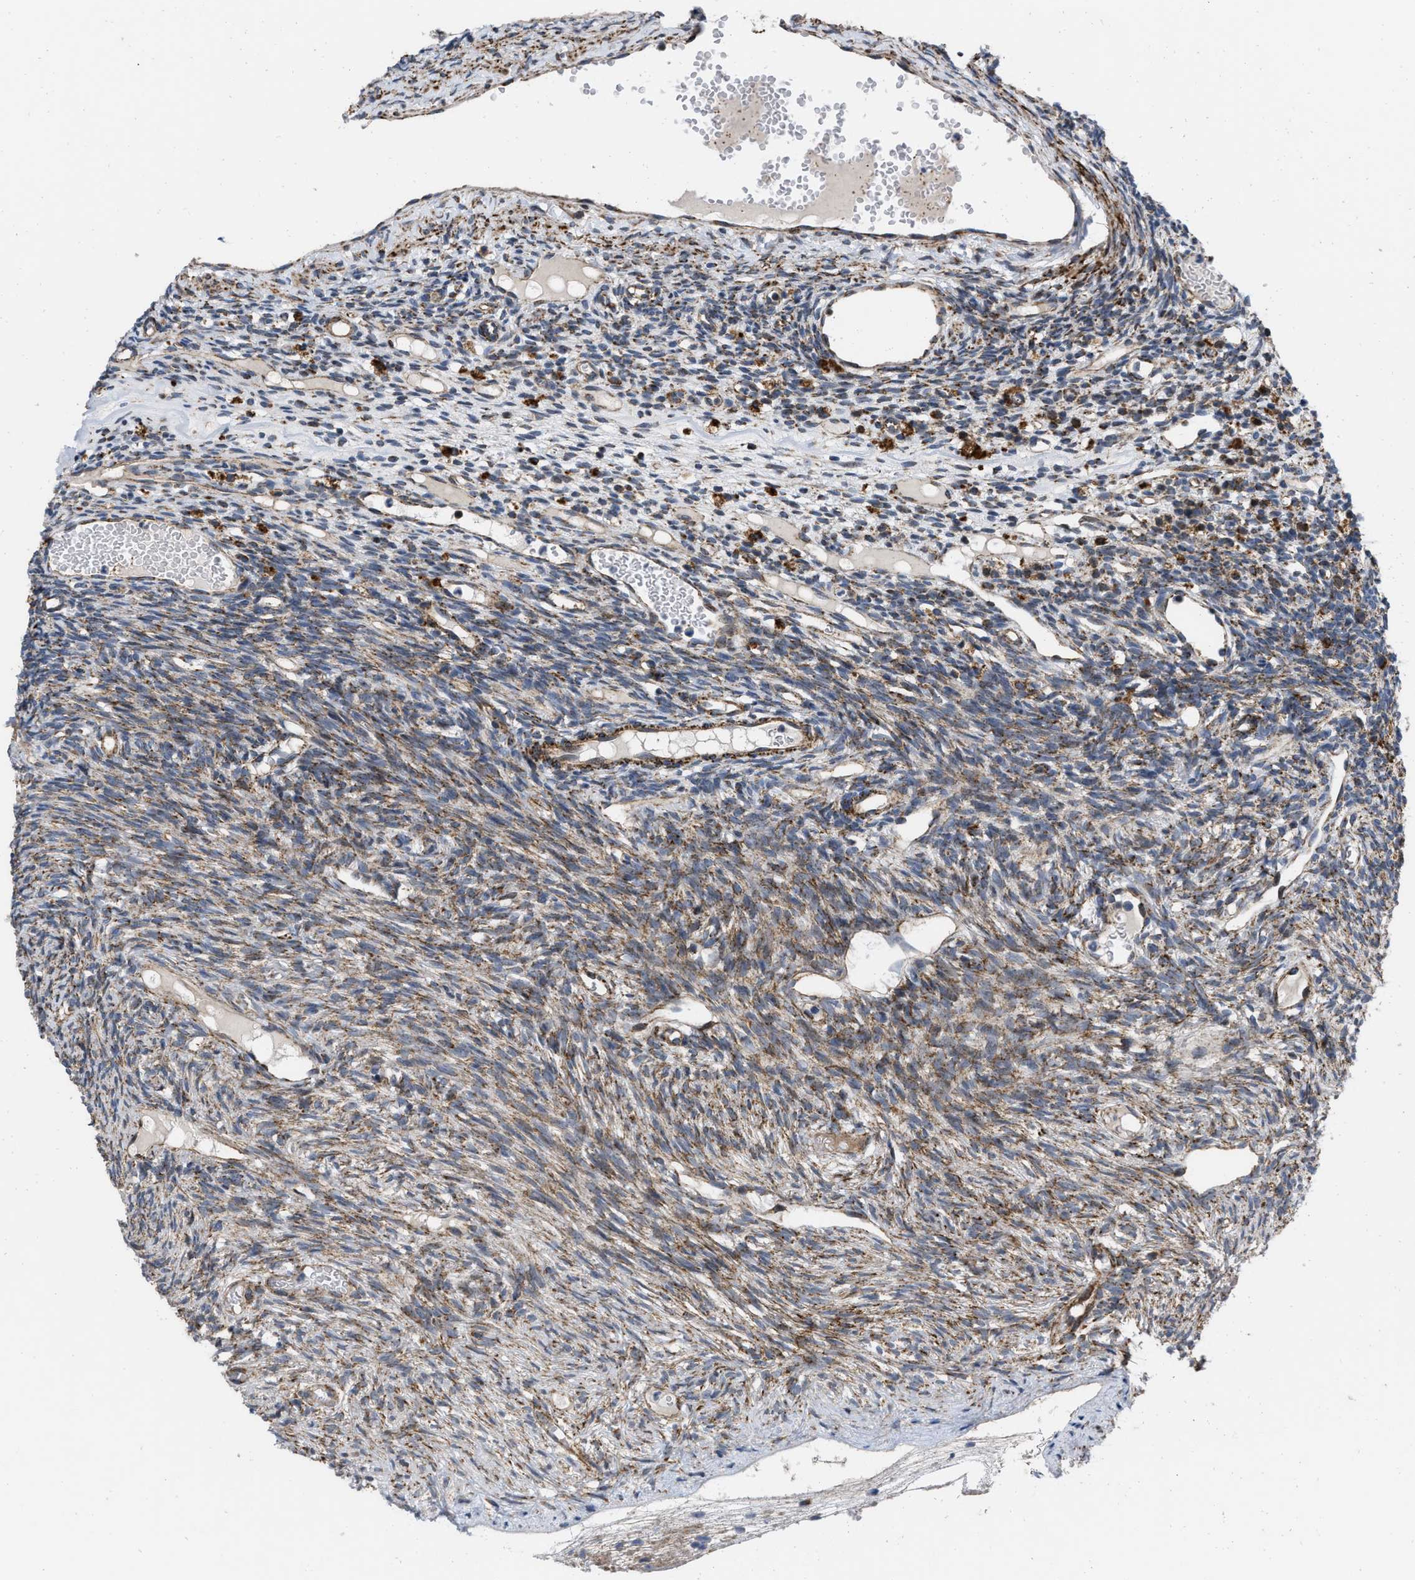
{"staining": {"intensity": "strong", "quantity": ">75%", "location": "cytoplasmic/membranous"}, "tissue": "ovary", "cell_type": "Follicle cells", "image_type": "normal", "snomed": [{"axis": "morphology", "description": "Normal tissue, NOS"}, {"axis": "topography", "description": "Ovary"}], "caption": "Immunohistochemistry (IHC) photomicrograph of normal ovary: human ovary stained using immunohistochemistry exhibits high levels of strong protein expression localized specifically in the cytoplasmic/membranous of follicle cells, appearing as a cytoplasmic/membranous brown color.", "gene": "AKAP1", "patient": {"sex": "female", "age": 33}}